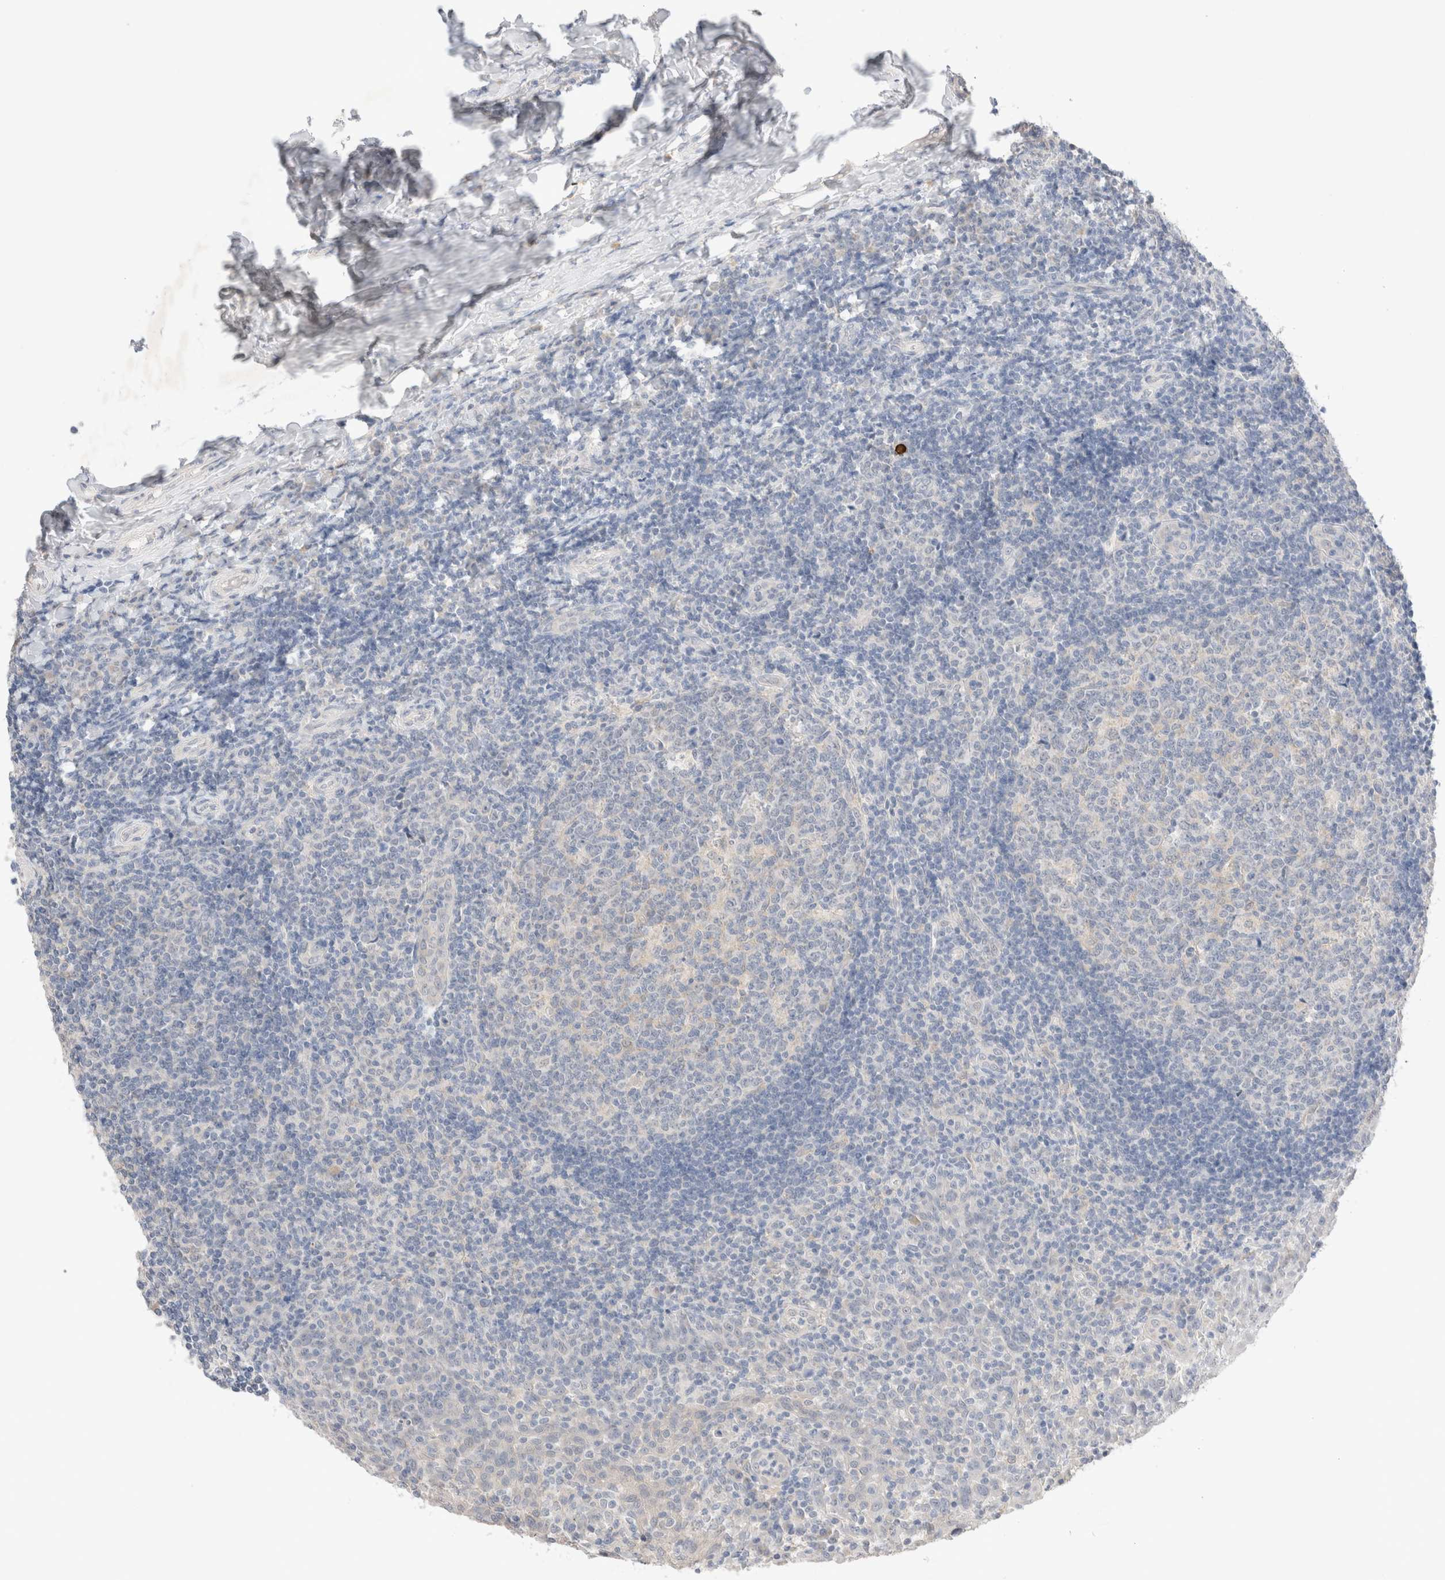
{"staining": {"intensity": "negative", "quantity": "none", "location": "none"}, "tissue": "tonsil", "cell_type": "Germinal center cells", "image_type": "normal", "snomed": [{"axis": "morphology", "description": "Normal tissue, NOS"}, {"axis": "topography", "description": "Tonsil"}], "caption": "Immunohistochemistry image of benign tonsil: tonsil stained with DAB (3,3'-diaminobenzidine) demonstrates no significant protein expression in germinal center cells. (Stains: DAB IHC with hematoxylin counter stain, Microscopy: brightfield microscopy at high magnification).", "gene": "SPATA20", "patient": {"sex": "female", "age": 19}}